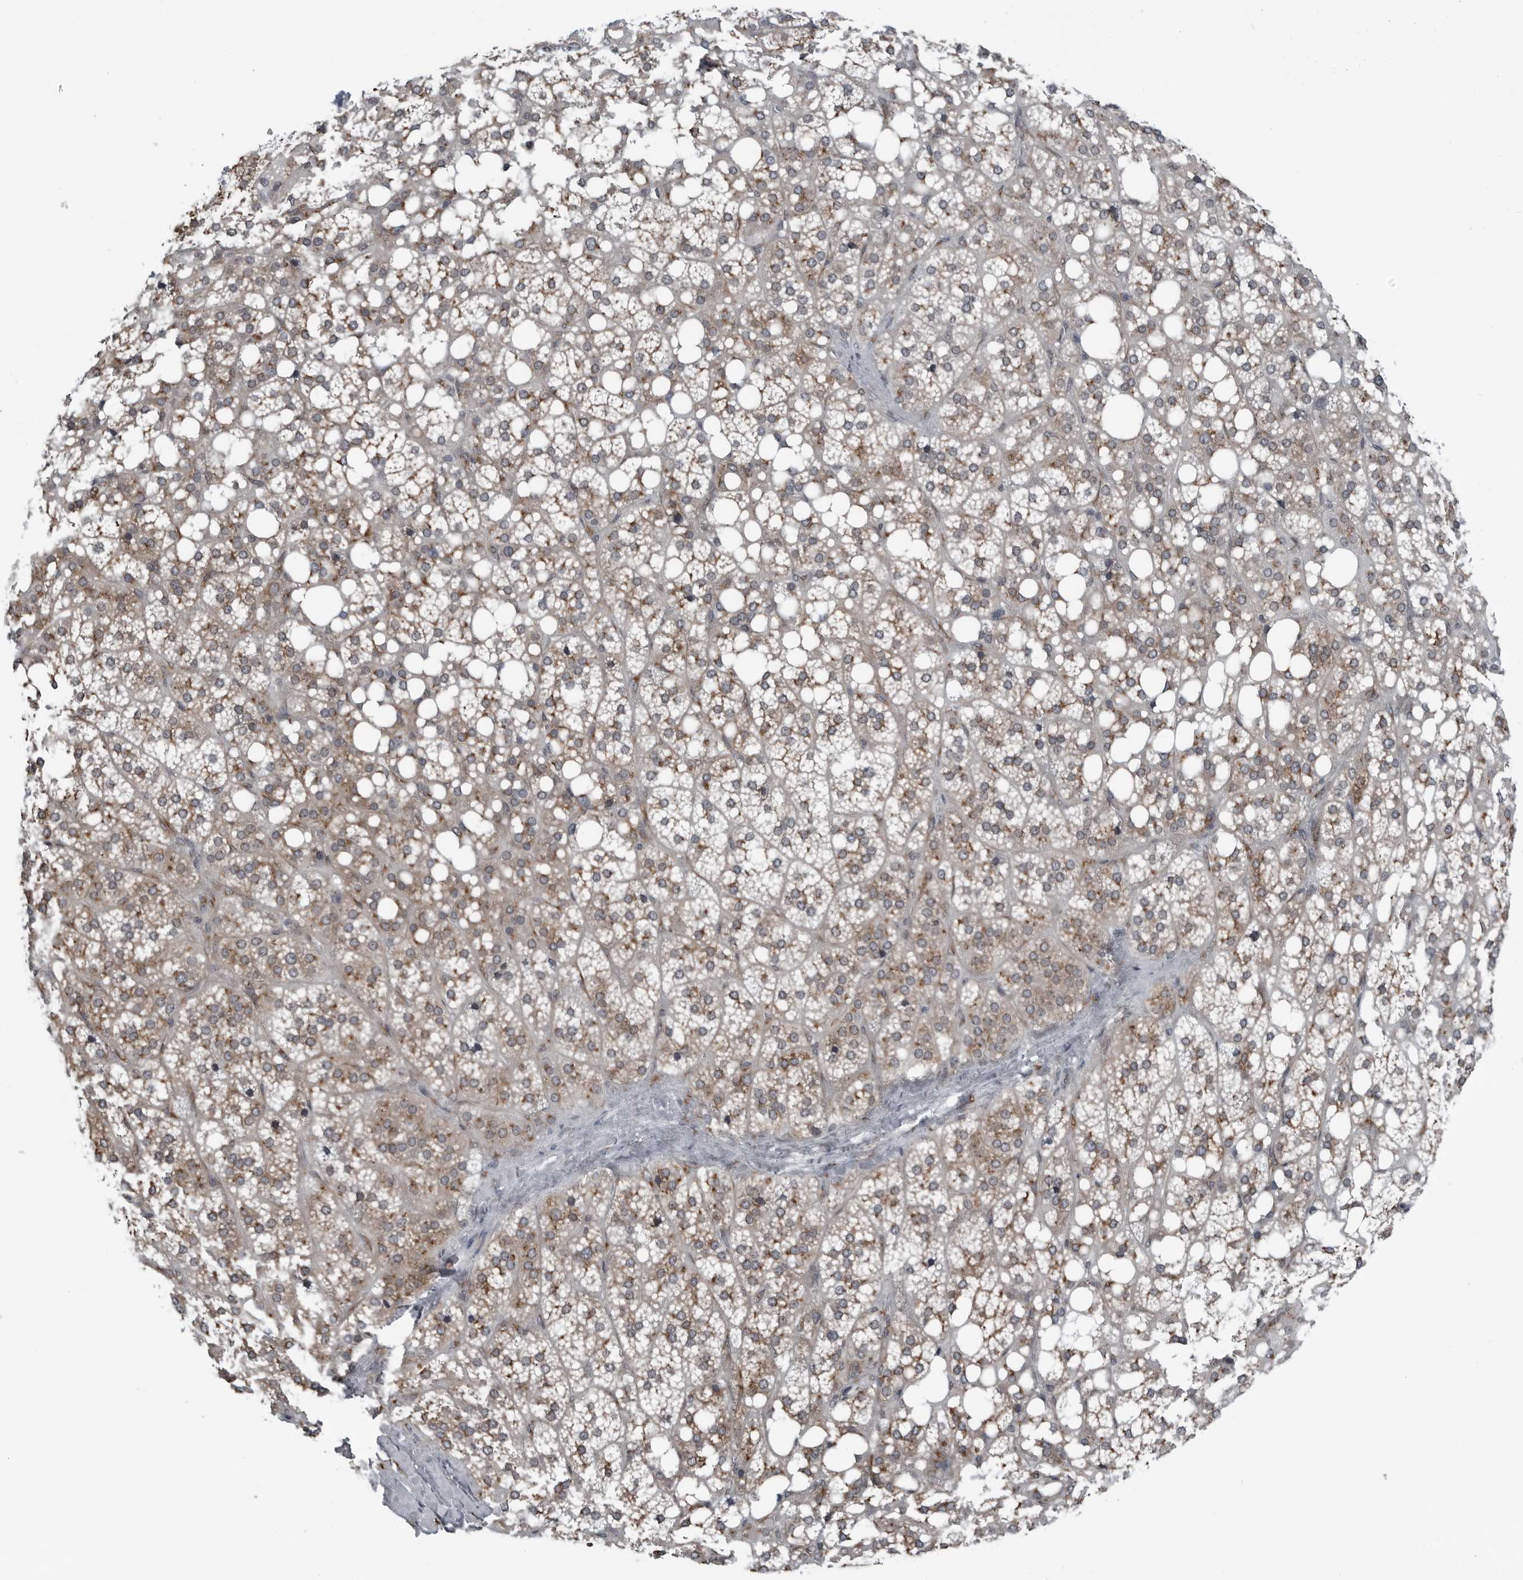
{"staining": {"intensity": "moderate", "quantity": "25%-75%", "location": "cytoplasmic/membranous"}, "tissue": "adrenal gland", "cell_type": "Glandular cells", "image_type": "normal", "snomed": [{"axis": "morphology", "description": "Normal tissue, NOS"}, {"axis": "topography", "description": "Adrenal gland"}], "caption": "The image shows staining of normal adrenal gland, revealing moderate cytoplasmic/membranous protein expression (brown color) within glandular cells. Nuclei are stained in blue.", "gene": "CEP85", "patient": {"sex": "female", "age": 59}}